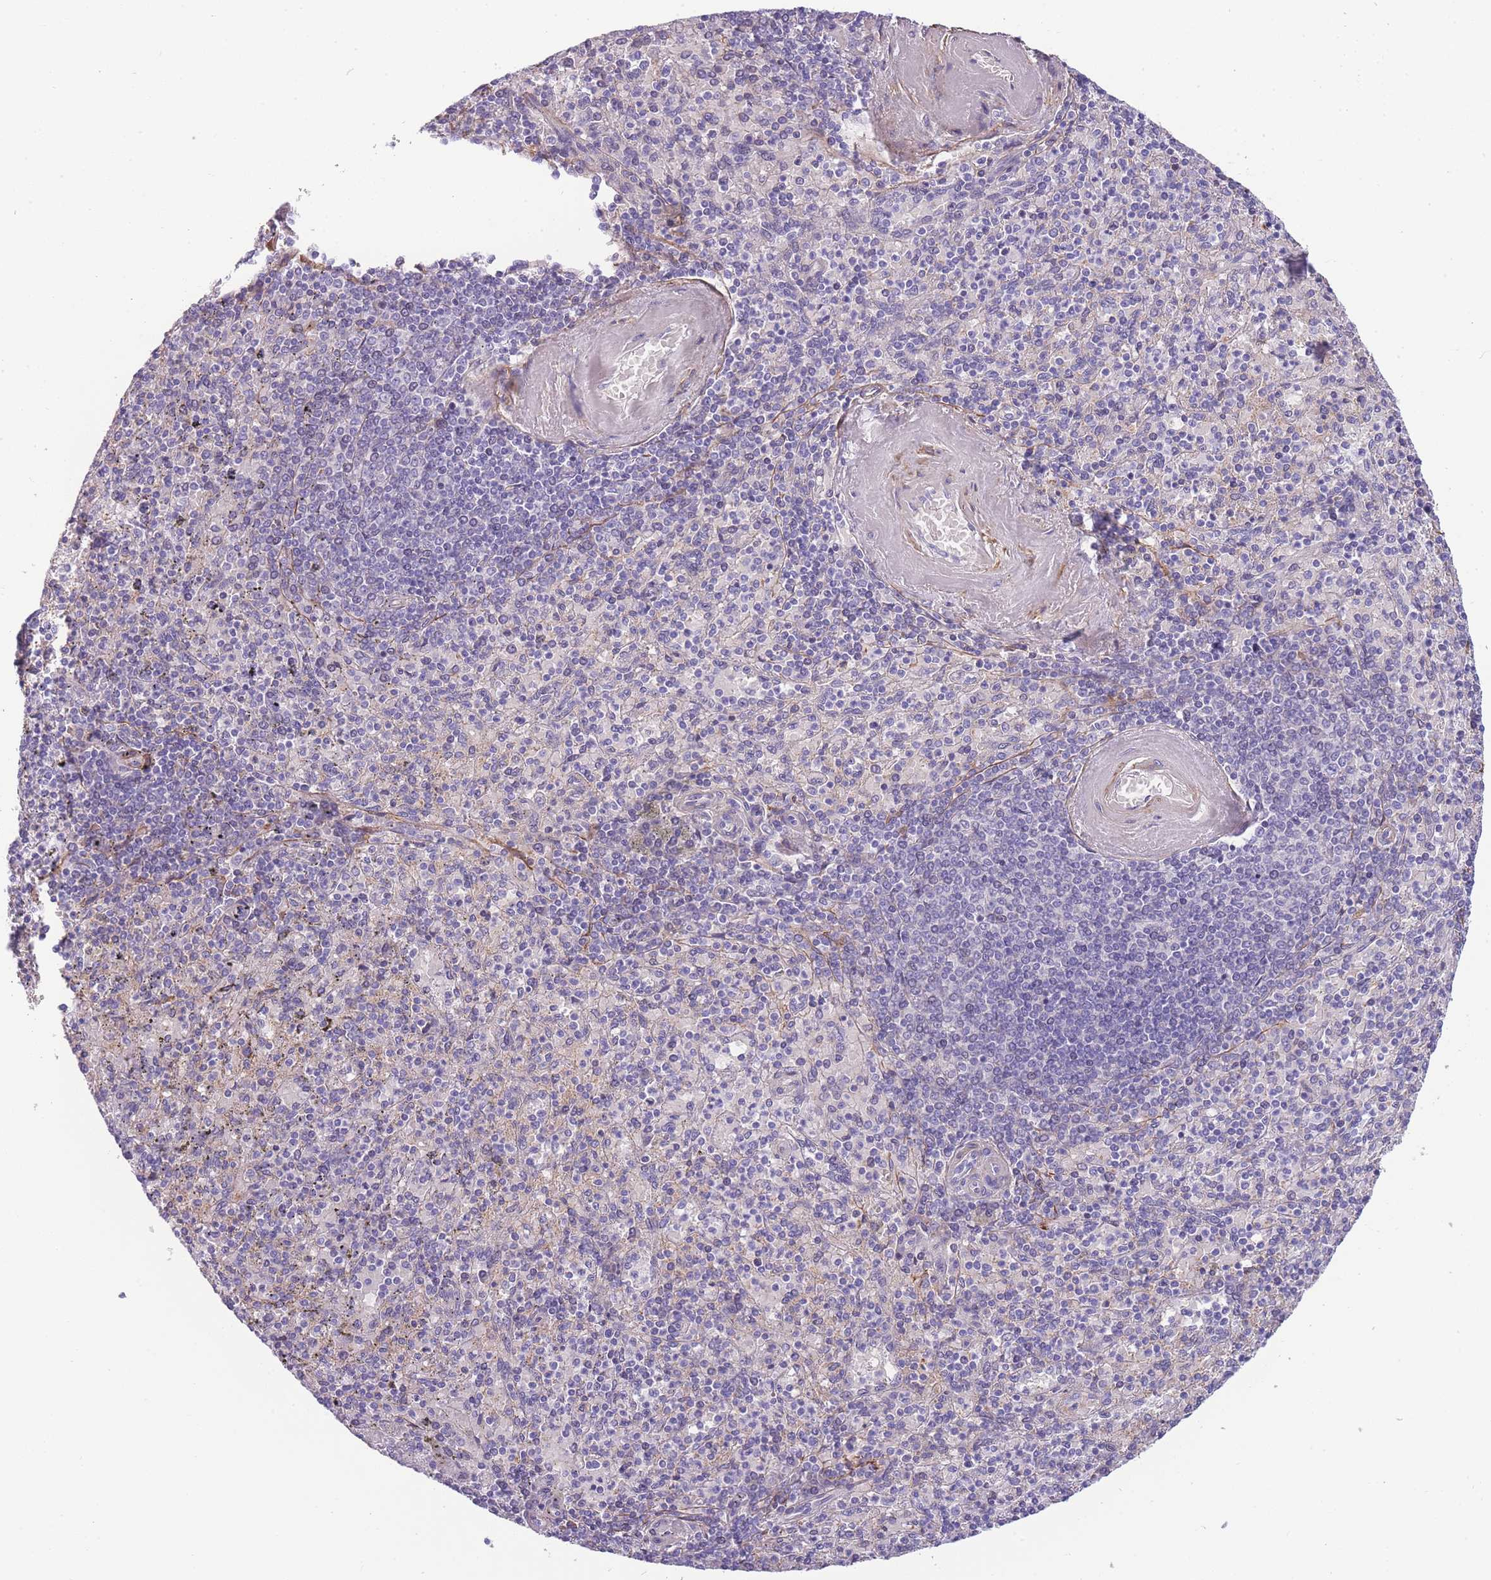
{"staining": {"intensity": "negative", "quantity": "none", "location": "none"}, "tissue": "spleen", "cell_type": "Cells in red pulp", "image_type": "normal", "snomed": [{"axis": "morphology", "description": "Normal tissue, NOS"}, {"axis": "topography", "description": "Spleen"}], "caption": "This is an IHC photomicrograph of unremarkable human spleen. There is no staining in cells in red pulp.", "gene": "FAM124A", "patient": {"sex": "male", "age": 82}}